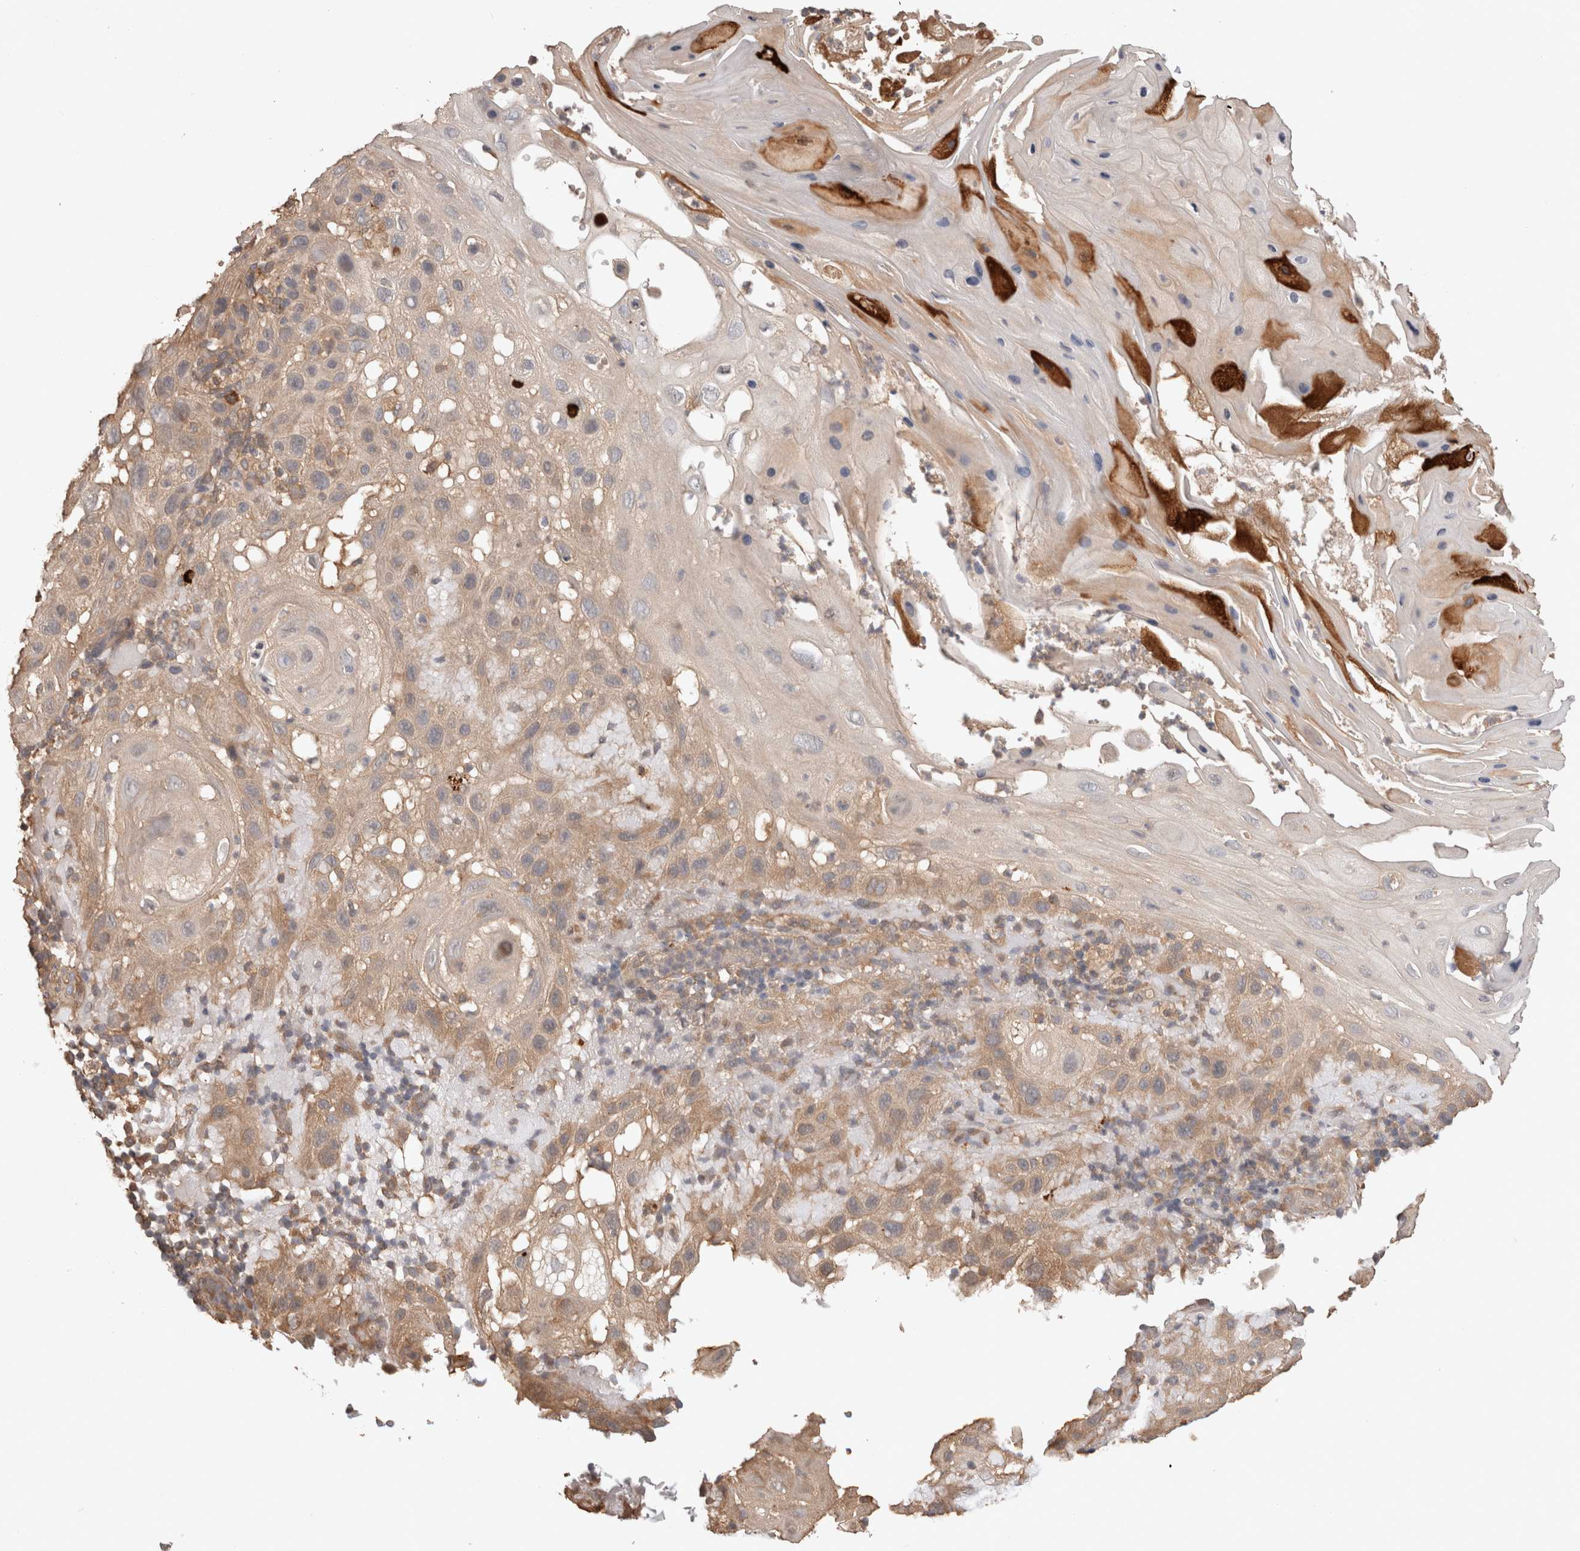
{"staining": {"intensity": "weak", "quantity": "25%-75%", "location": "cytoplasmic/membranous"}, "tissue": "skin cancer", "cell_type": "Tumor cells", "image_type": "cancer", "snomed": [{"axis": "morphology", "description": "Squamous cell carcinoma, NOS"}, {"axis": "topography", "description": "Skin"}], "caption": "The photomicrograph displays a brown stain indicating the presence of a protein in the cytoplasmic/membranous of tumor cells in skin cancer. Immunohistochemistry (ihc) stains the protein in brown and the nuclei are stained blue.", "gene": "HROB", "patient": {"sex": "female", "age": 96}}